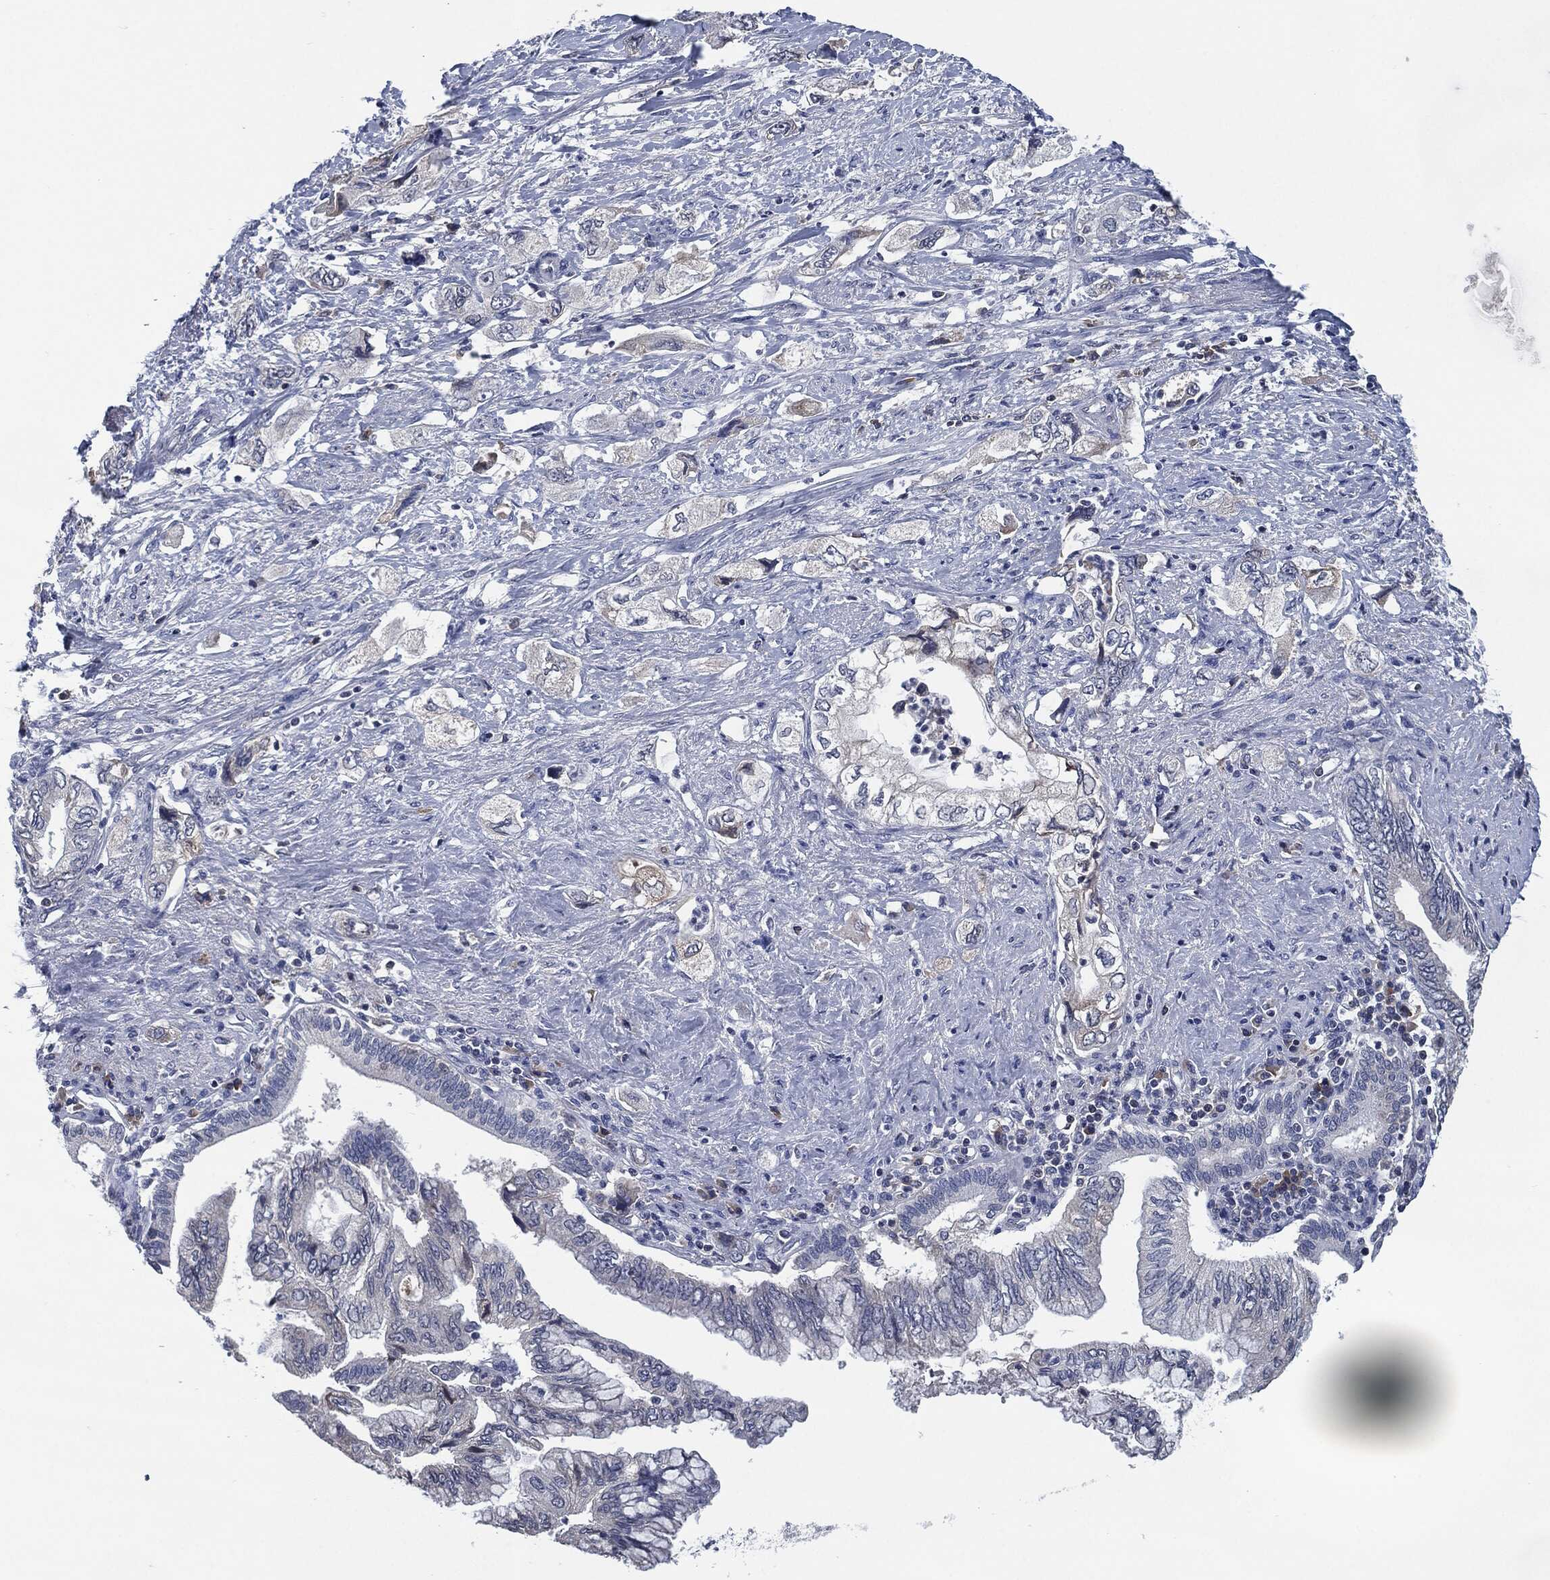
{"staining": {"intensity": "negative", "quantity": "none", "location": "none"}, "tissue": "pancreatic cancer", "cell_type": "Tumor cells", "image_type": "cancer", "snomed": [{"axis": "morphology", "description": "Adenocarcinoma, NOS"}, {"axis": "topography", "description": "Pancreas"}], "caption": "This photomicrograph is of pancreatic adenocarcinoma stained with IHC to label a protein in brown with the nuclei are counter-stained blue. There is no staining in tumor cells.", "gene": "IL2RG", "patient": {"sex": "female", "age": 73}}